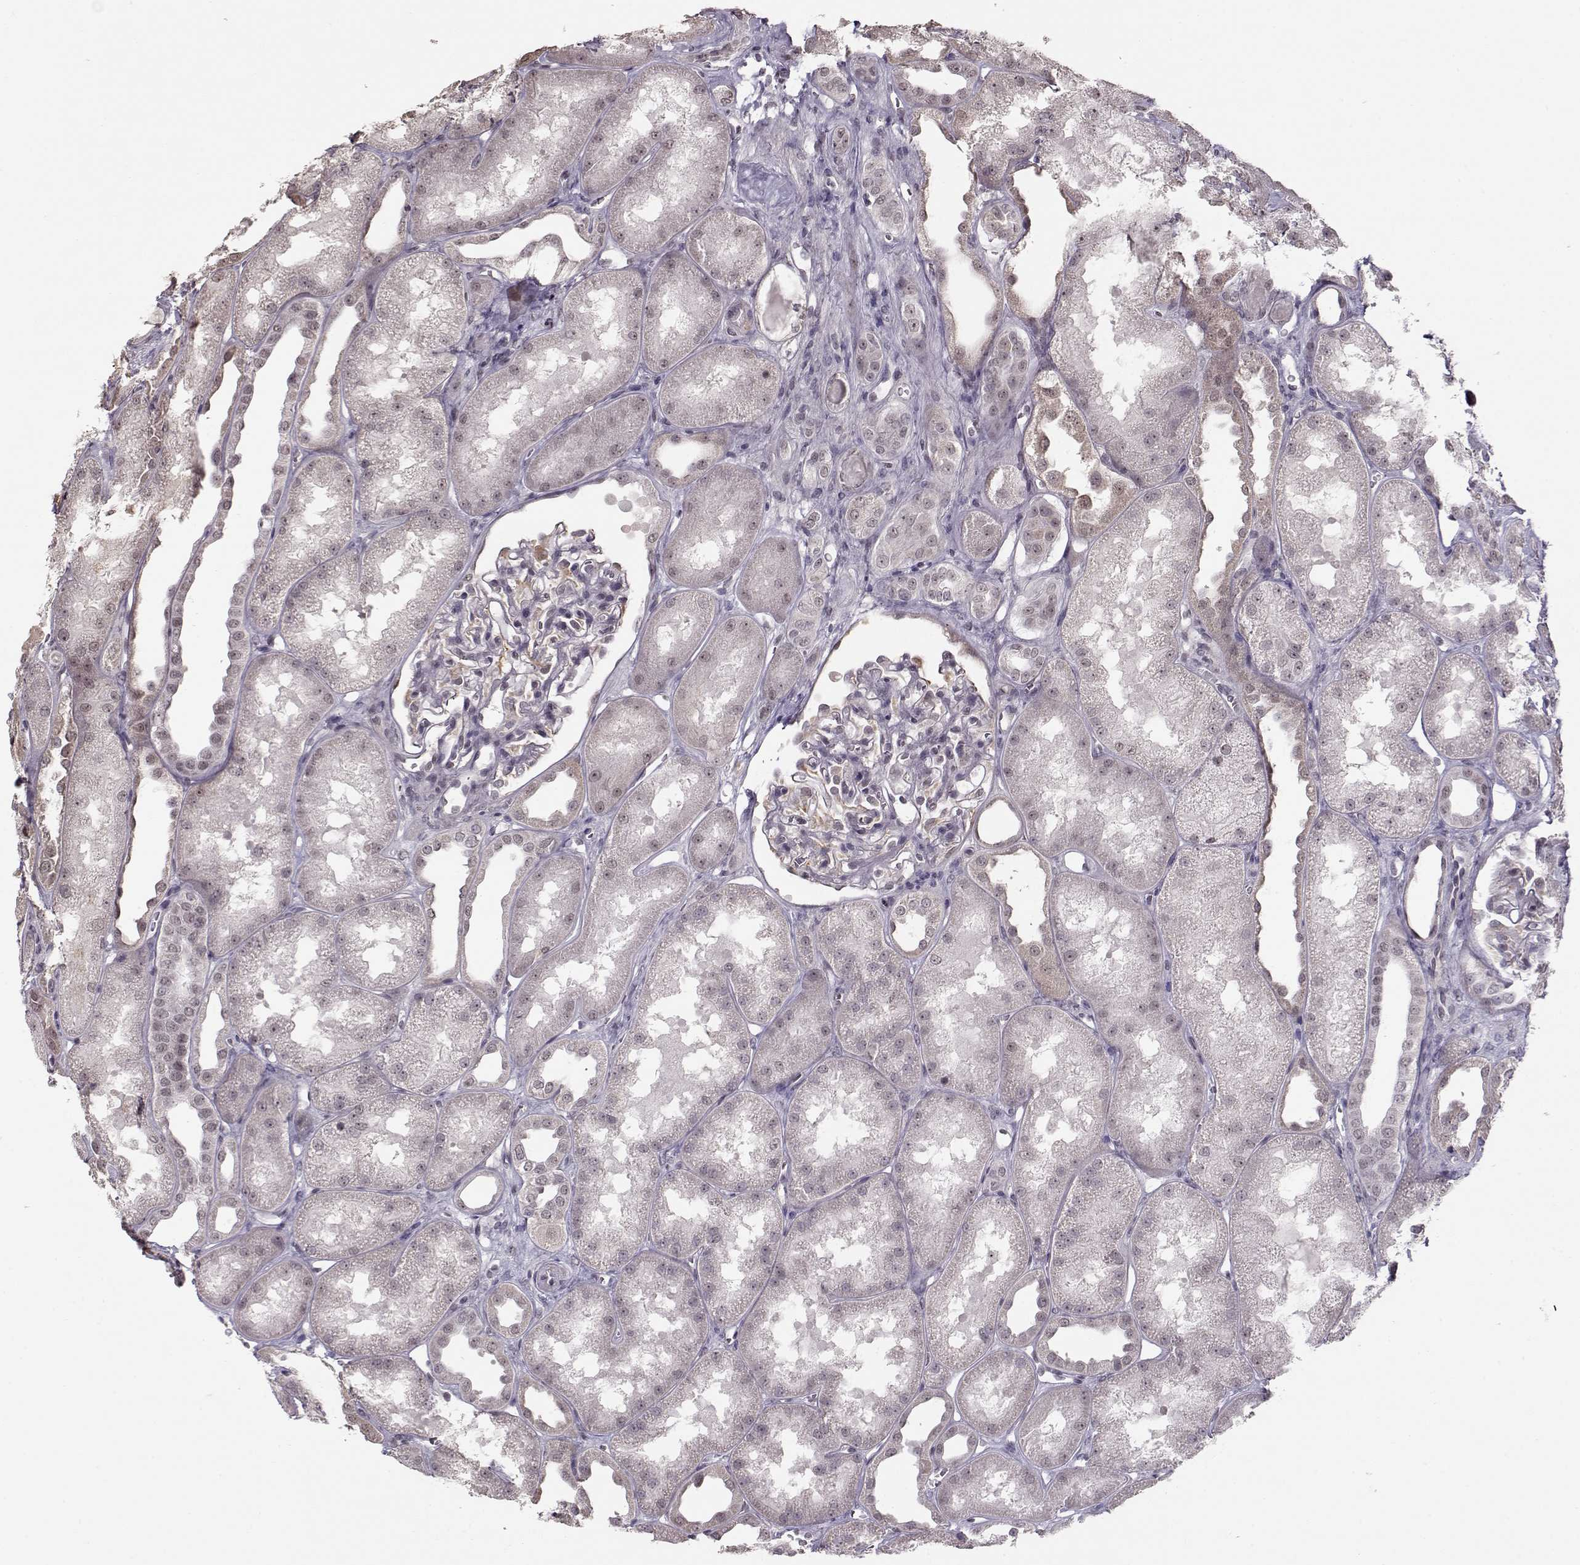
{"staining": {"intensity": "negative", "quantity": "none", "location": "none"}, "tissue": "kidney", "cell_type": "Cells in glomeruli", "image_type": "normal", "snomed": [{"axis": "morphology", "description": "Normal tissue, NOS"}, {"axis": "topography", "description": "Kidney"}], "caption": "Immunohistochemistry of normal human kidney shows no staining in cells in glomeruli. (Stains: DAB immunohistochemistry with hematoxylin counter stain, Microscopy: brightfield microscopy at high magnification).", "gene": "PCP4", "patient": {"sex": "male", "age": 61}}